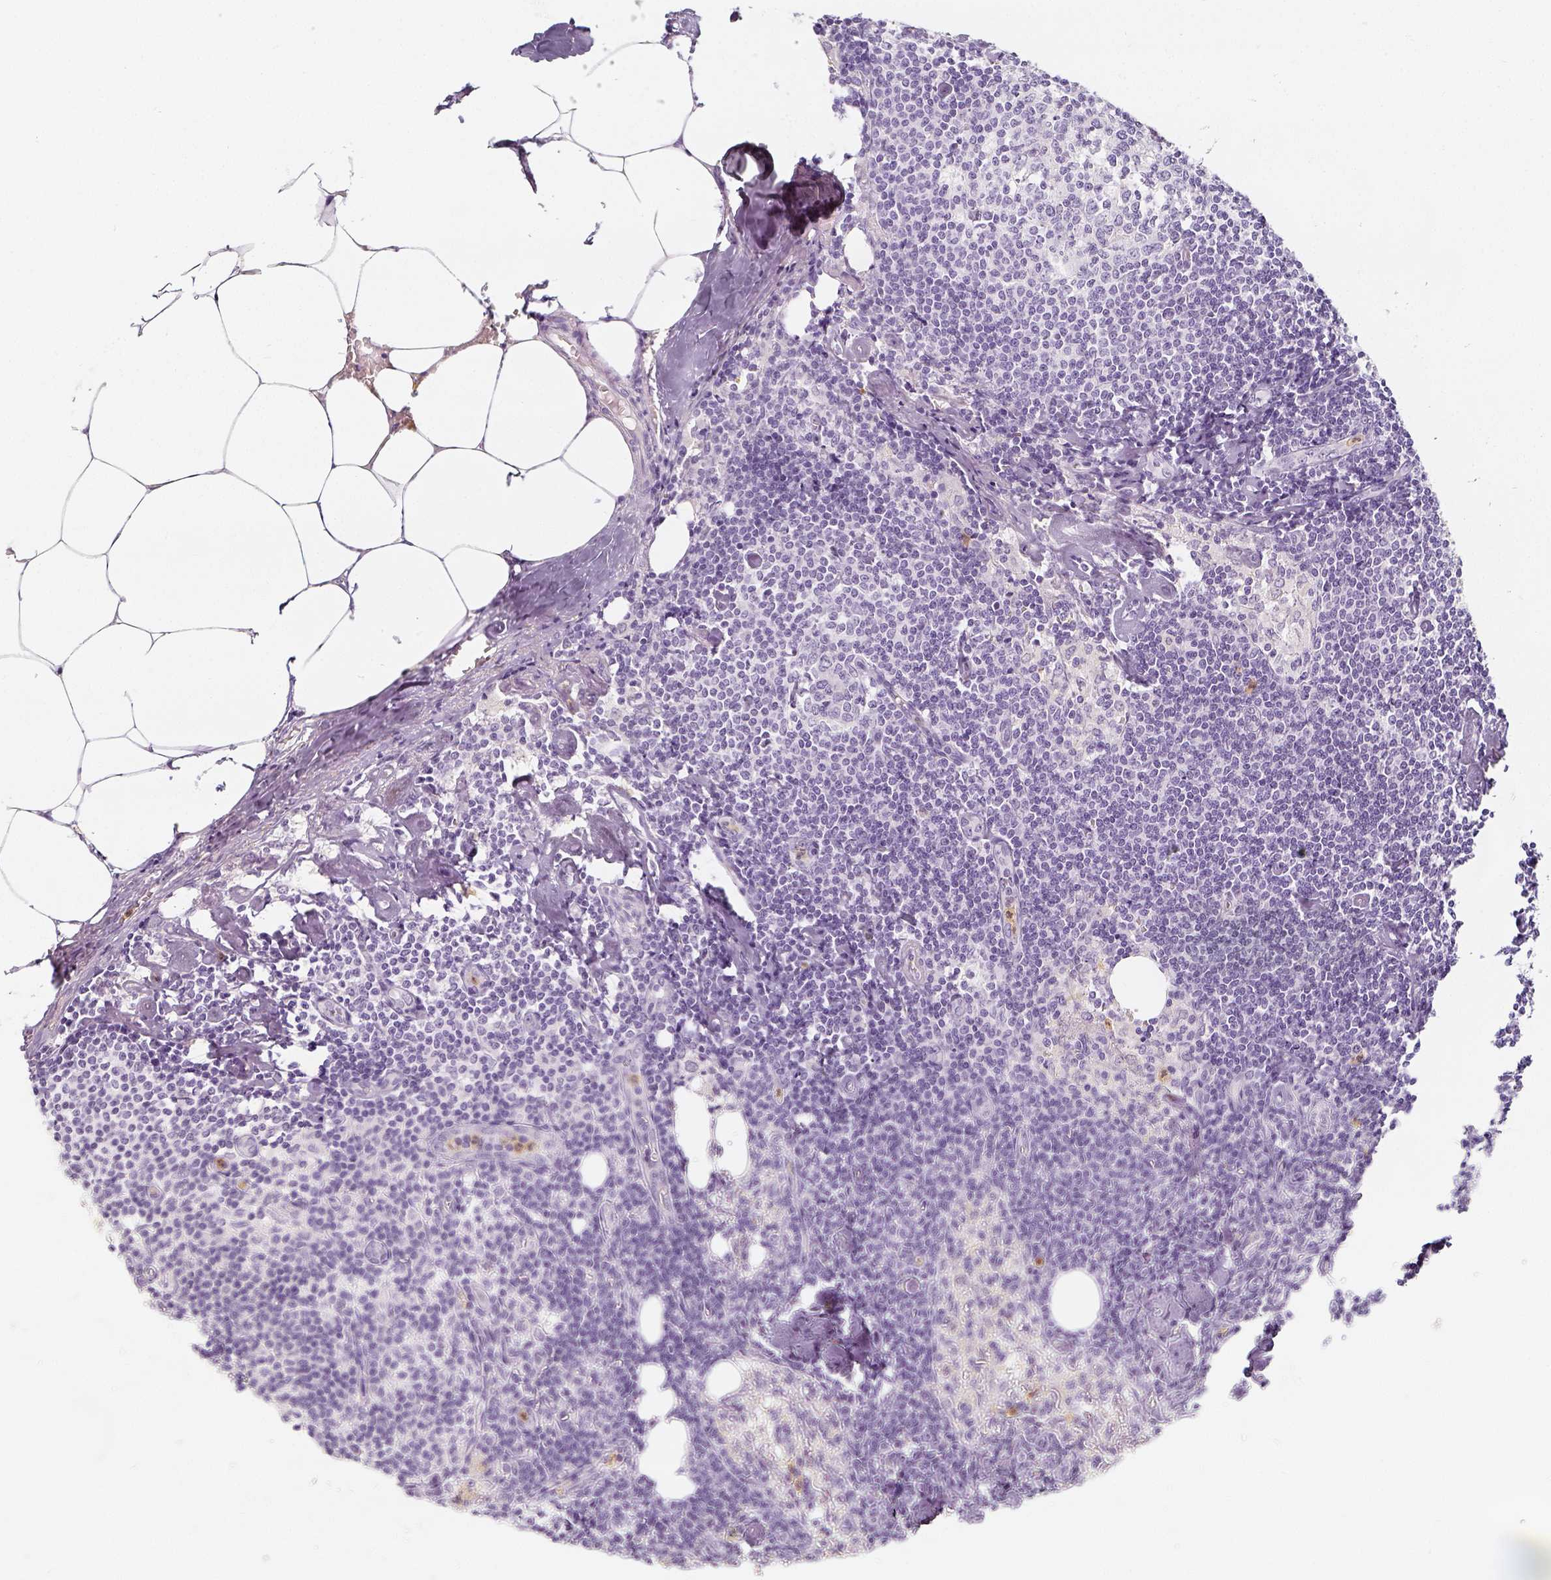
{"staining": {"intensity": "negative", "quantity": "none", "location": "none"}, "tissue": "lymph node", "cell_type": "Germinal center cells", "image_type": "normal", "snomed": [{"axis": "morphology", "description": "Normal tissue, NOS"}, {"axis": "topography", "description": "Lymph node"}], "caption": "Immunohistochemistry (IHC) image of normal lymph node: lymph node stained with DAB (3,3'-diaminobenzidine) shows no significant protein expression in germinal center cells.", "gene": "NECAB2", "patient": {"sex": "female", "age": 69}}